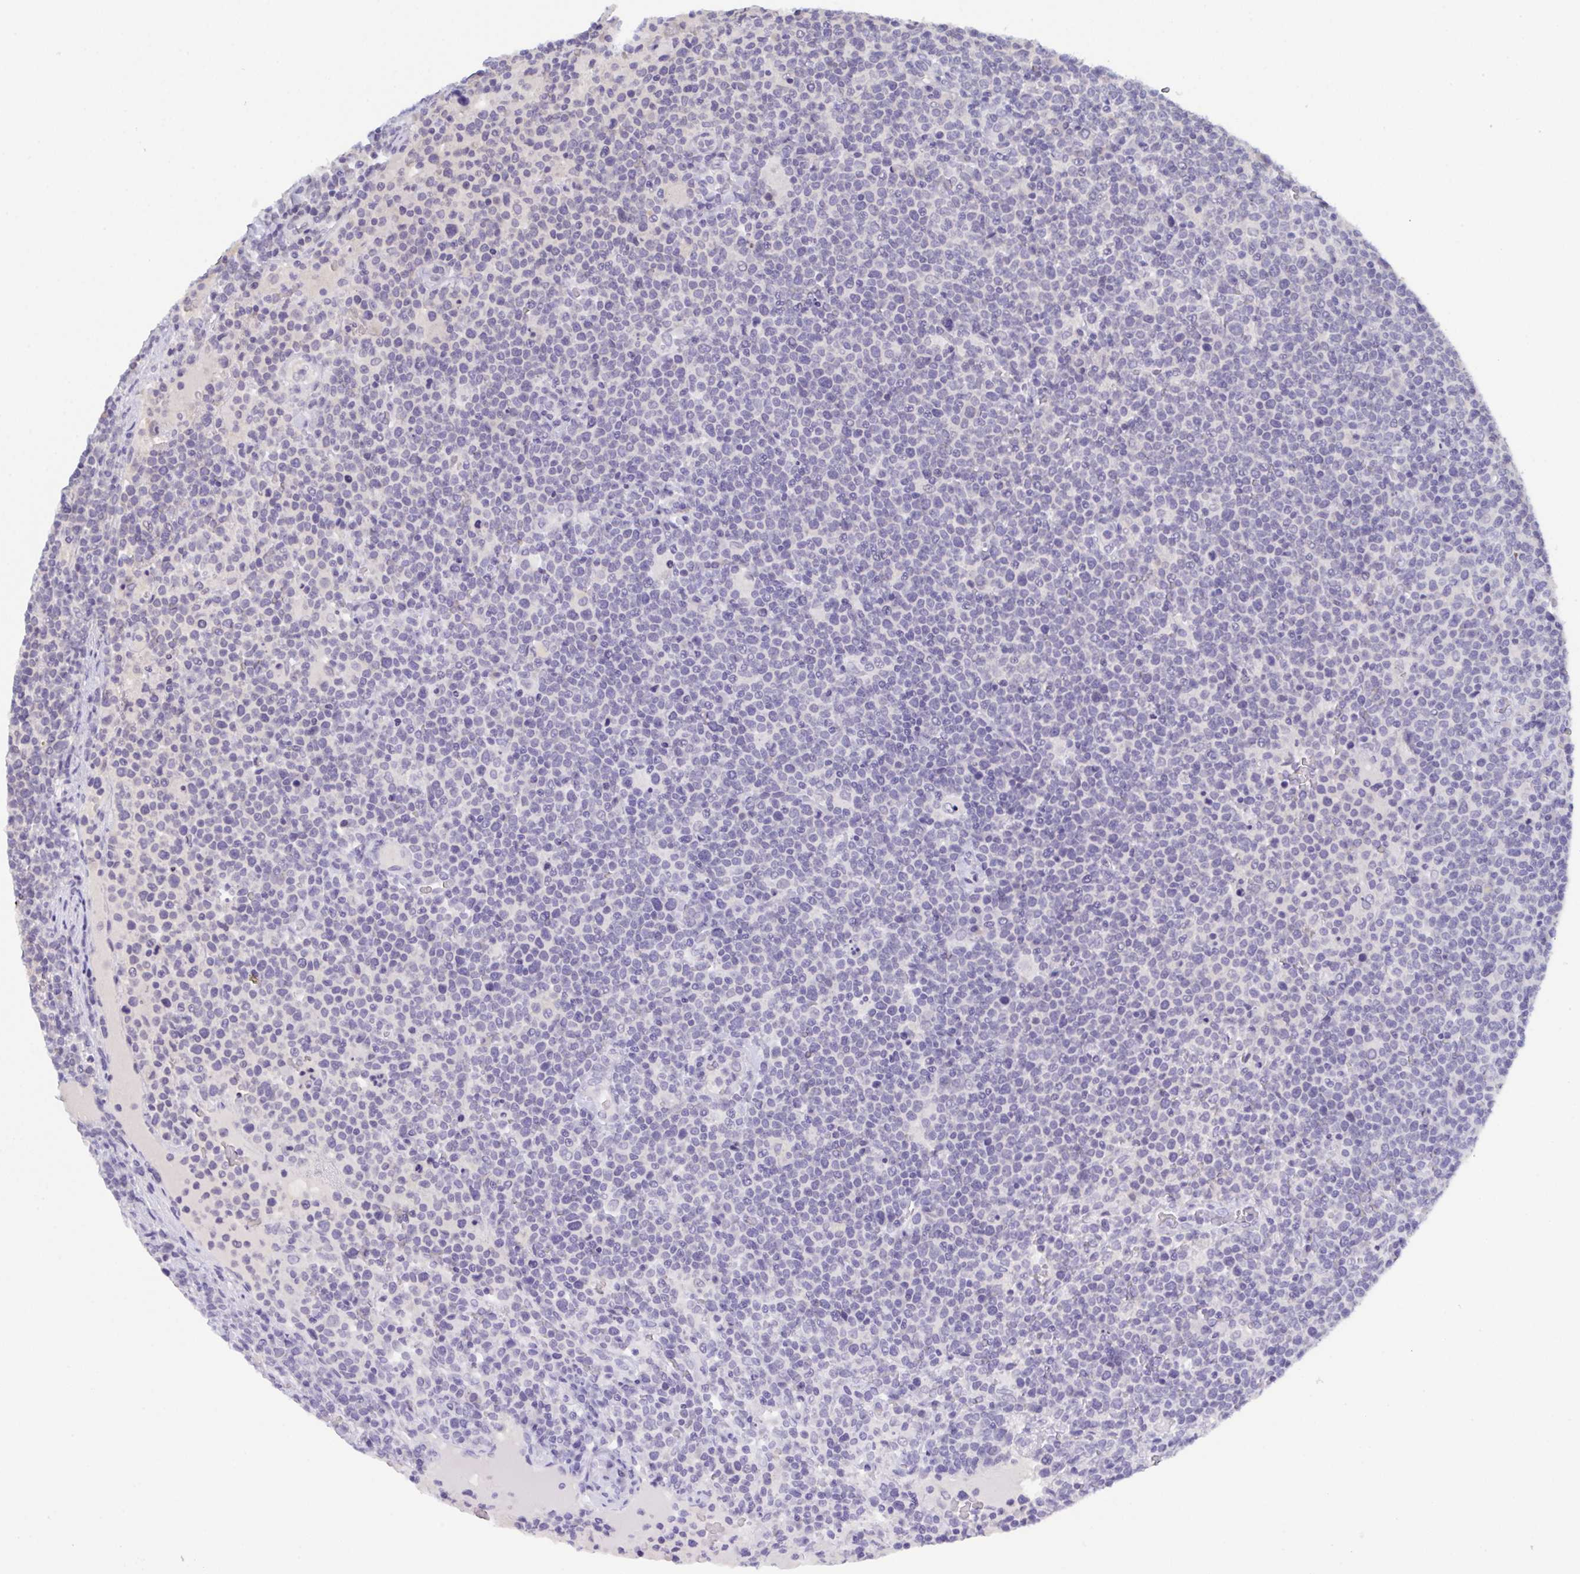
{"staining": {"intensity": "negative", "quantity": "none", "location": "none"}, "tissue": "lymphoma", "cell_type": "Tumor cells", "image_type": "cancer", "snomed": [{"axis": "morphology", "description": "Malignant lymphoma, non-Hodgkin's type, High grade"}, {"axis": "topography", "description": "Lymph node"}], "caption": "Immunohistochemical staining of malignant lymphoma, non-Hodgkin's type (high-grade) demonstrates no significant expression in tumor cells. The staining is performed using DAB (3,3'-diaminobenzidine) brown chromogen with nuclei counter-stained in using hematoxylin.", "gene": "SERPINB13", "patient": {"sex": "male", "age": 61}}